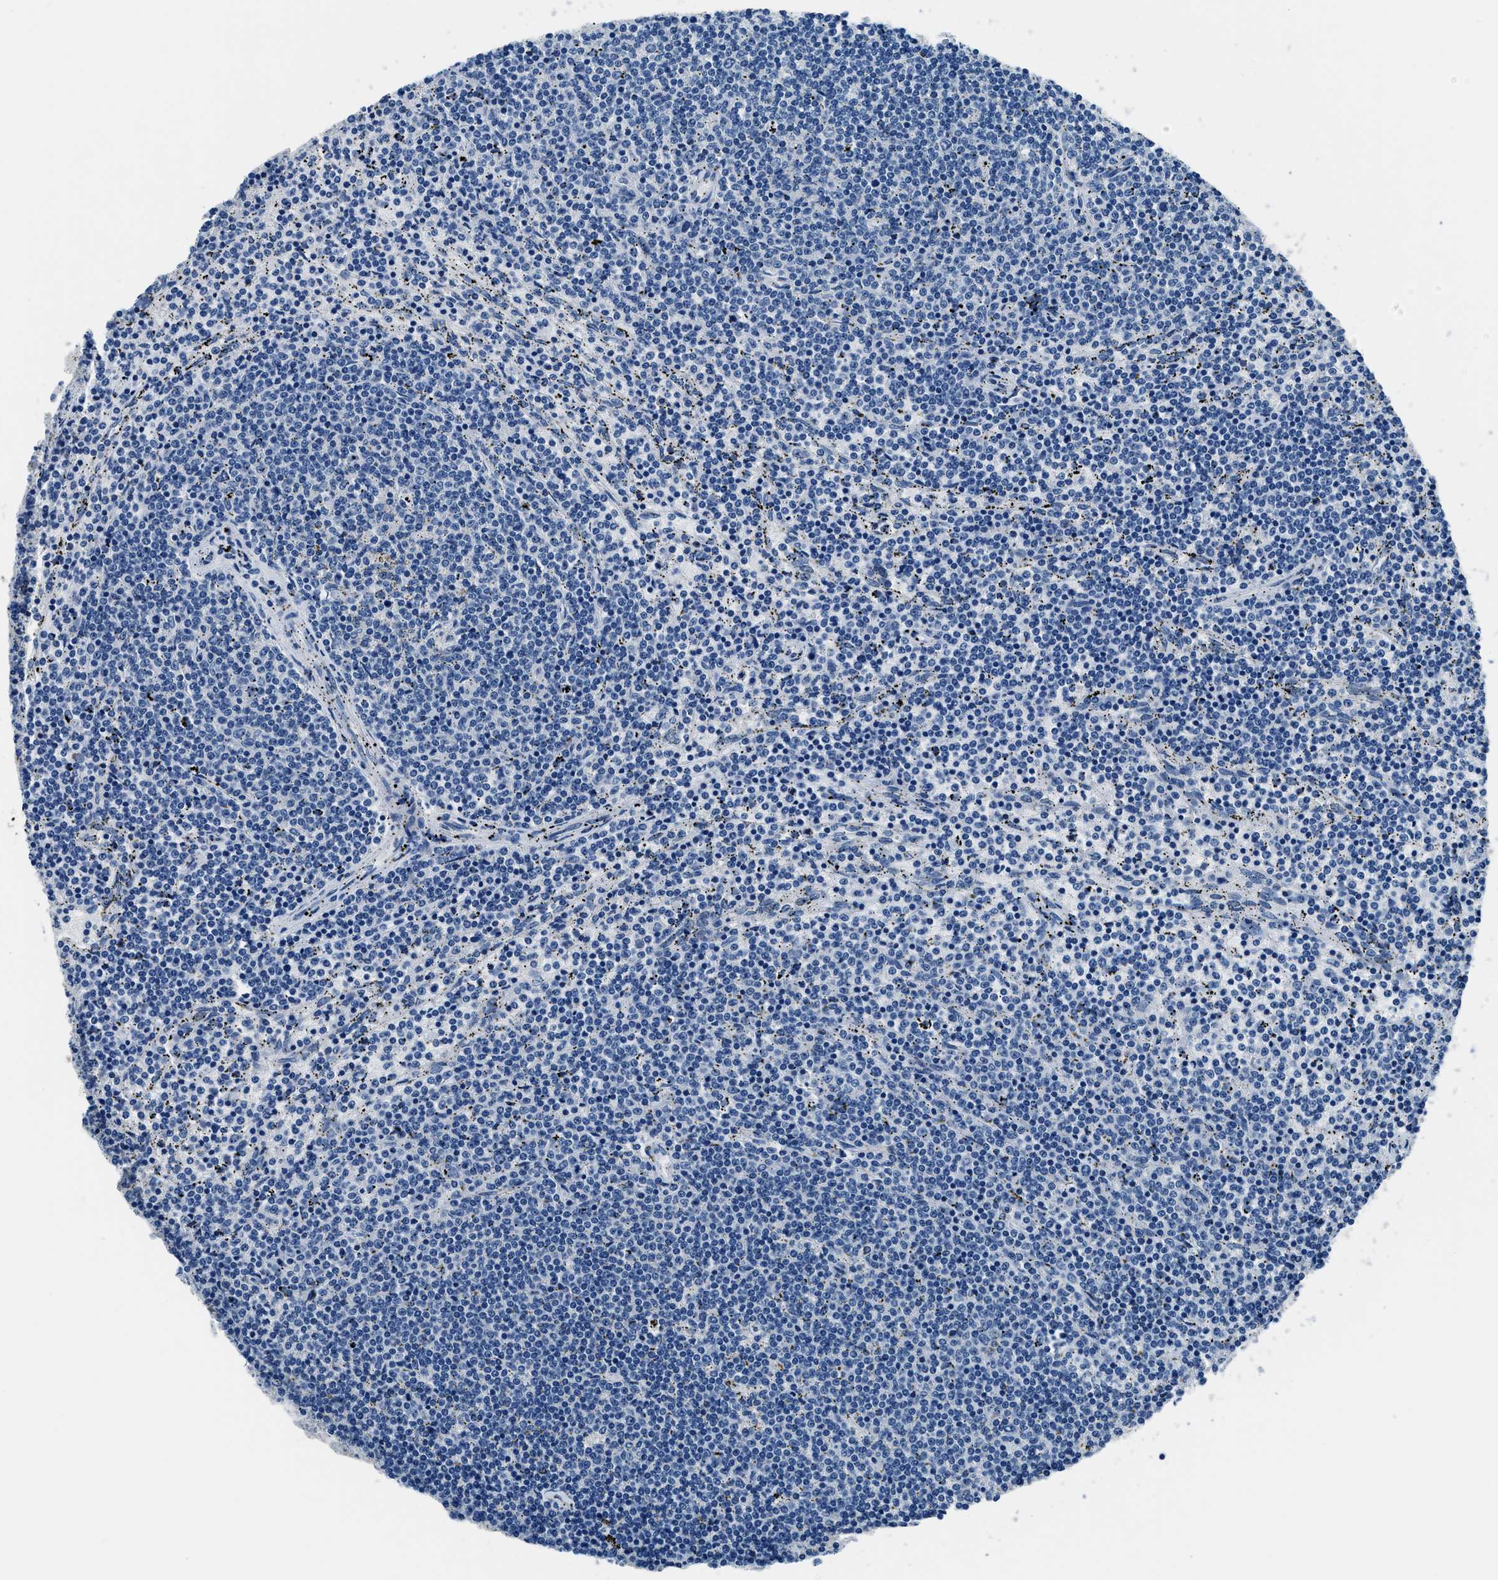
{"staining": {"intensity": "negative", "quantity": "none", "location": "none"}, "tissue": "lymphoma", "cell_type": "Tumor cells", "image_type": "cancer", "snomed": [{"axis": "morphology", "description": "Malignant lymphoma, non-Hodgkin's type, Low grade"}, {"axis": "topography", "description": "Spleen"}], "caption": "High power microscopy histopathology image of an immunohistochemistry photomicrograph of low-grade malignant lymphoma, non-Hodgkin's type, revealing no significant staining in tumor cells.", "gene": "GJA3", "patient": {"sex": "female", "age": 50}}